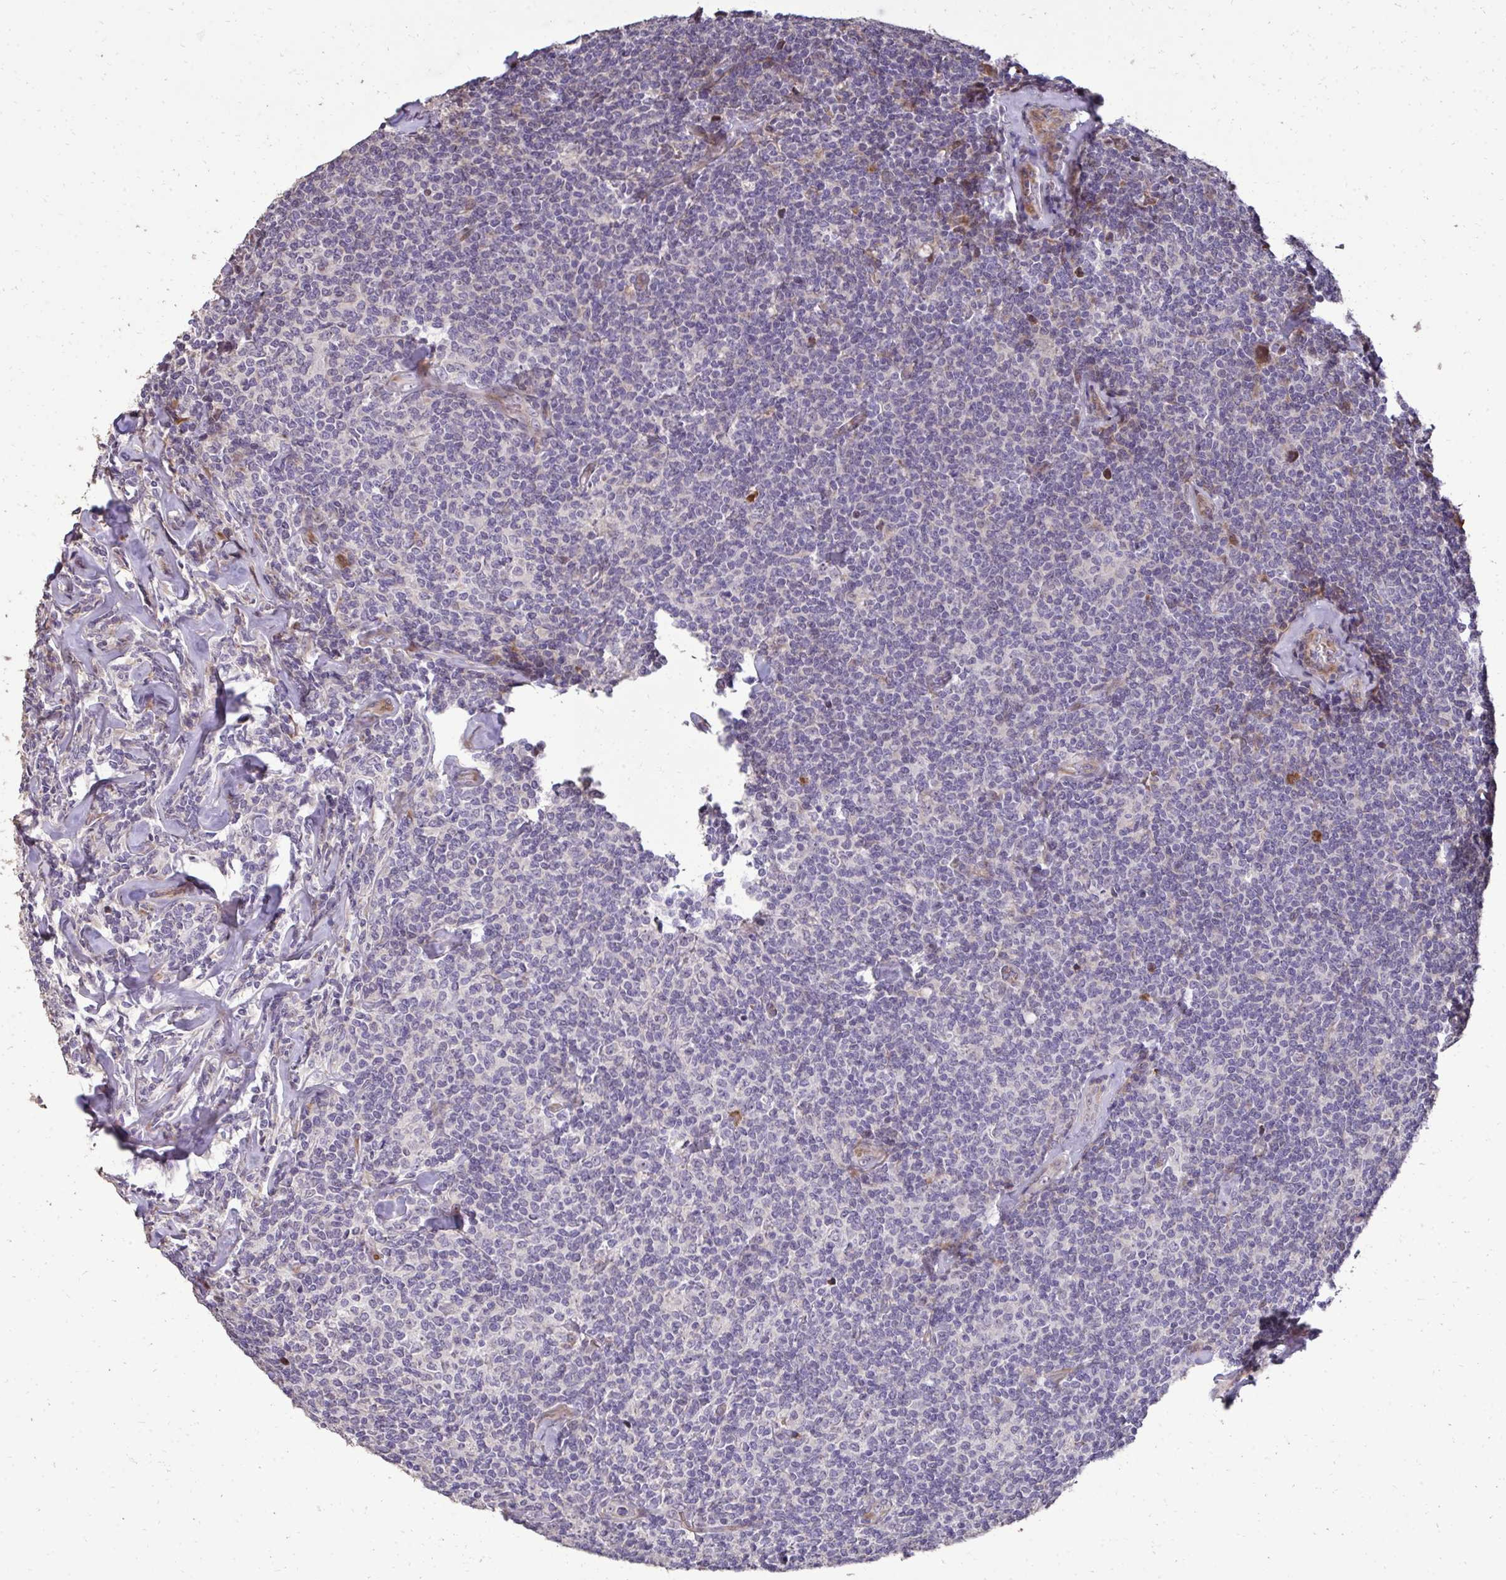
{"staining": {"intensity": "negative", "quantity": "none", "location": "none"}, "tissue": "lymphoma", "cell_type": "Tumor cells", "image_type": "cancer", "snomed": [{"axis": "morphology", "description": "Malignant lymphoma, non-Hodgkin's type, Low grade"}, {"axis": "topography", "description": "Lymph node"}], "caption": "Immunohistochemical staining of human lymphoma demonstrates no significant positivity in tumor cells.", "gene": "FIBCD1", "patient": {"sex": "female", "age": 56}}